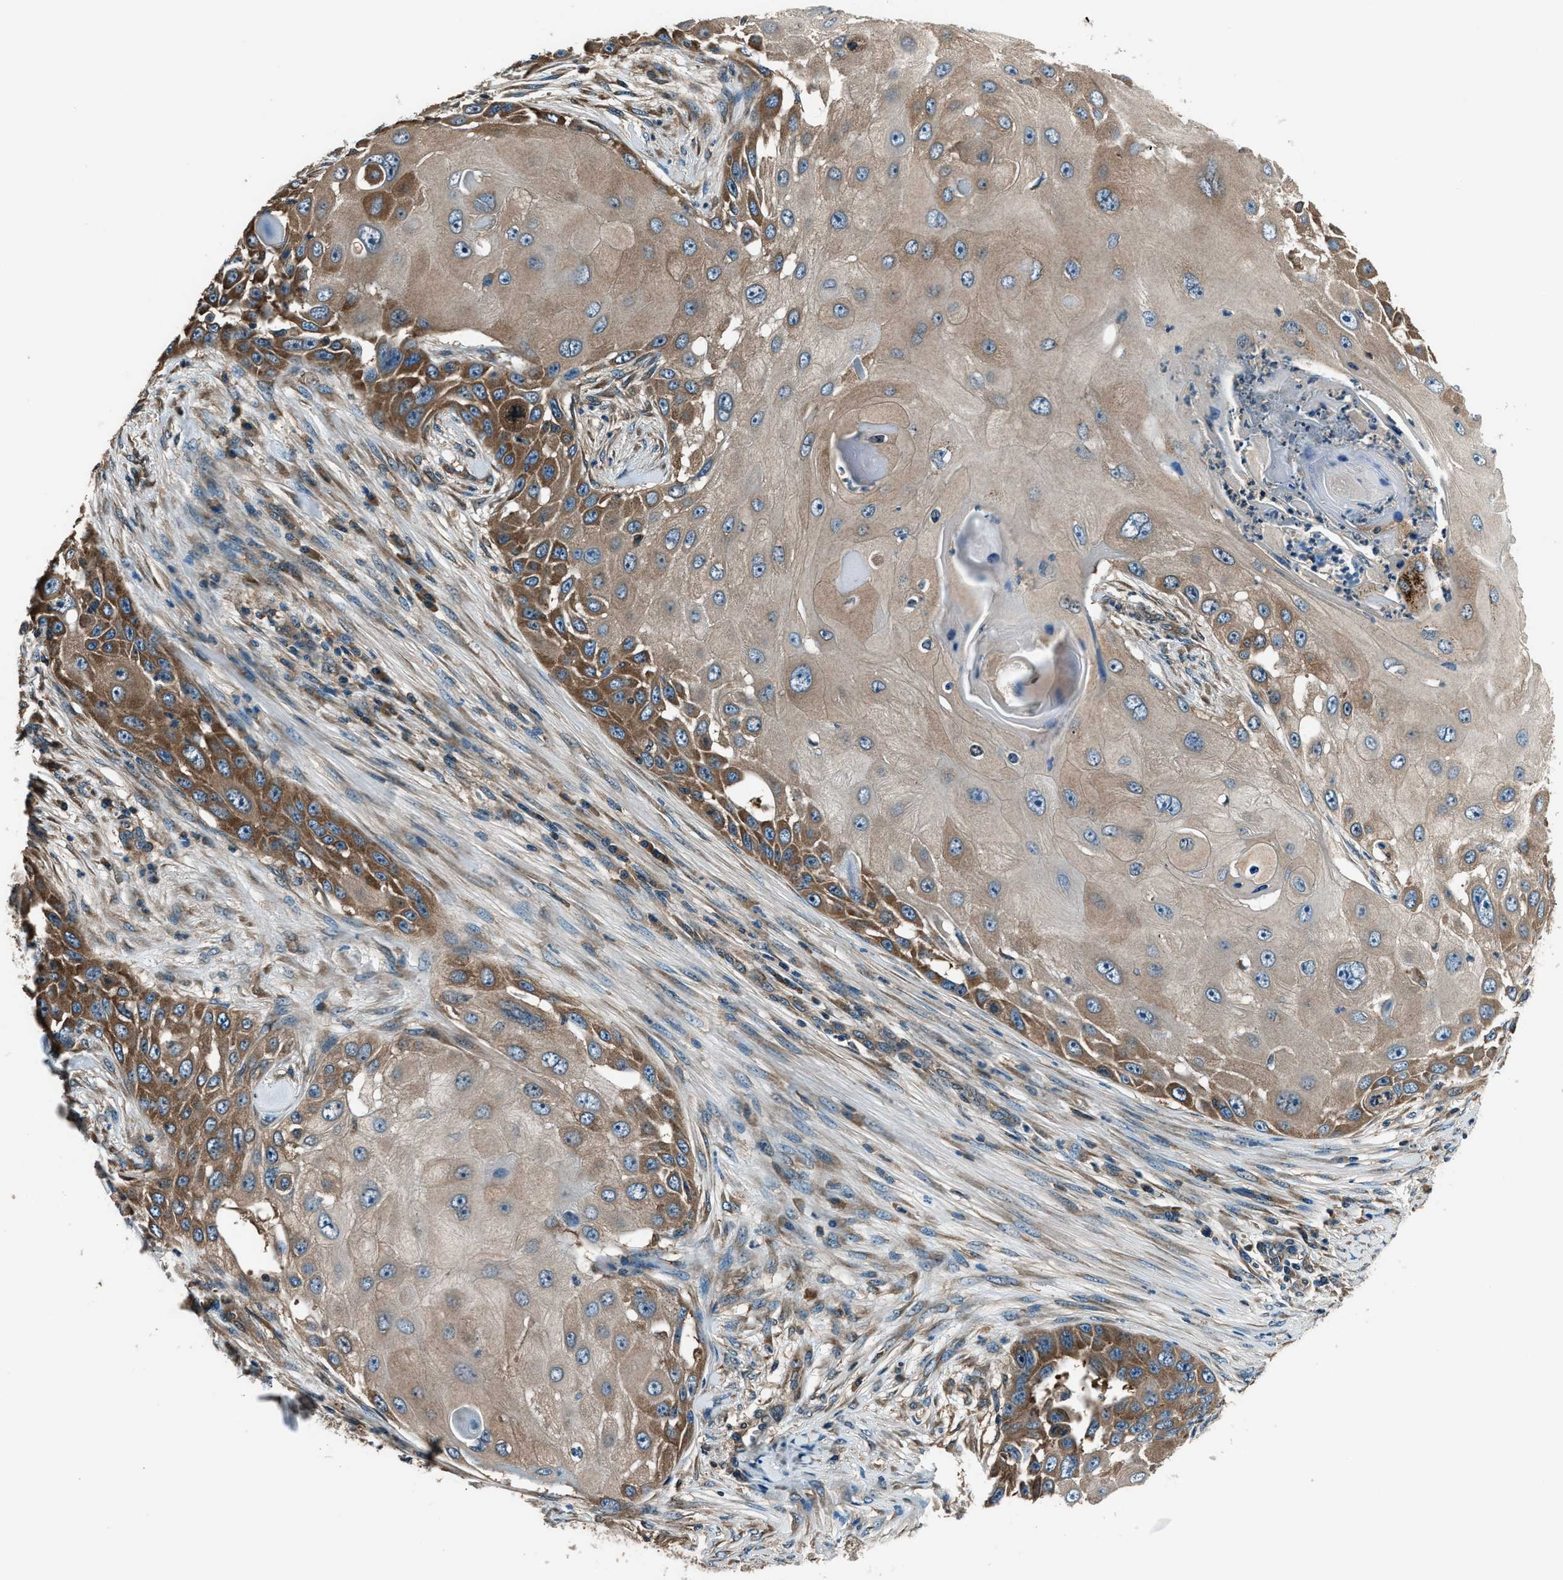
{"staining": {"intensity": "moderate", "quantity": ">75%", "location": "cytoplasmic/membranous"}, "tissue": "skin cancer", "cell_type": "Tumor cells", "image_type": "cancer", "snomed": [{"axis": "morphology", "description": "Squamous cell carcinoma, NOS"}, {"axis": "topography", "description": "Skin"}], "caption": "IHC image of human skin squamous cell carcinoma stained for a protein (brown), which displays medium levels of moderate cytoplasmic/membranous staining in about >75% of tumor cells.", "gene": "ARFGAP2", "patient": {"sex": "female", "age": 44}}